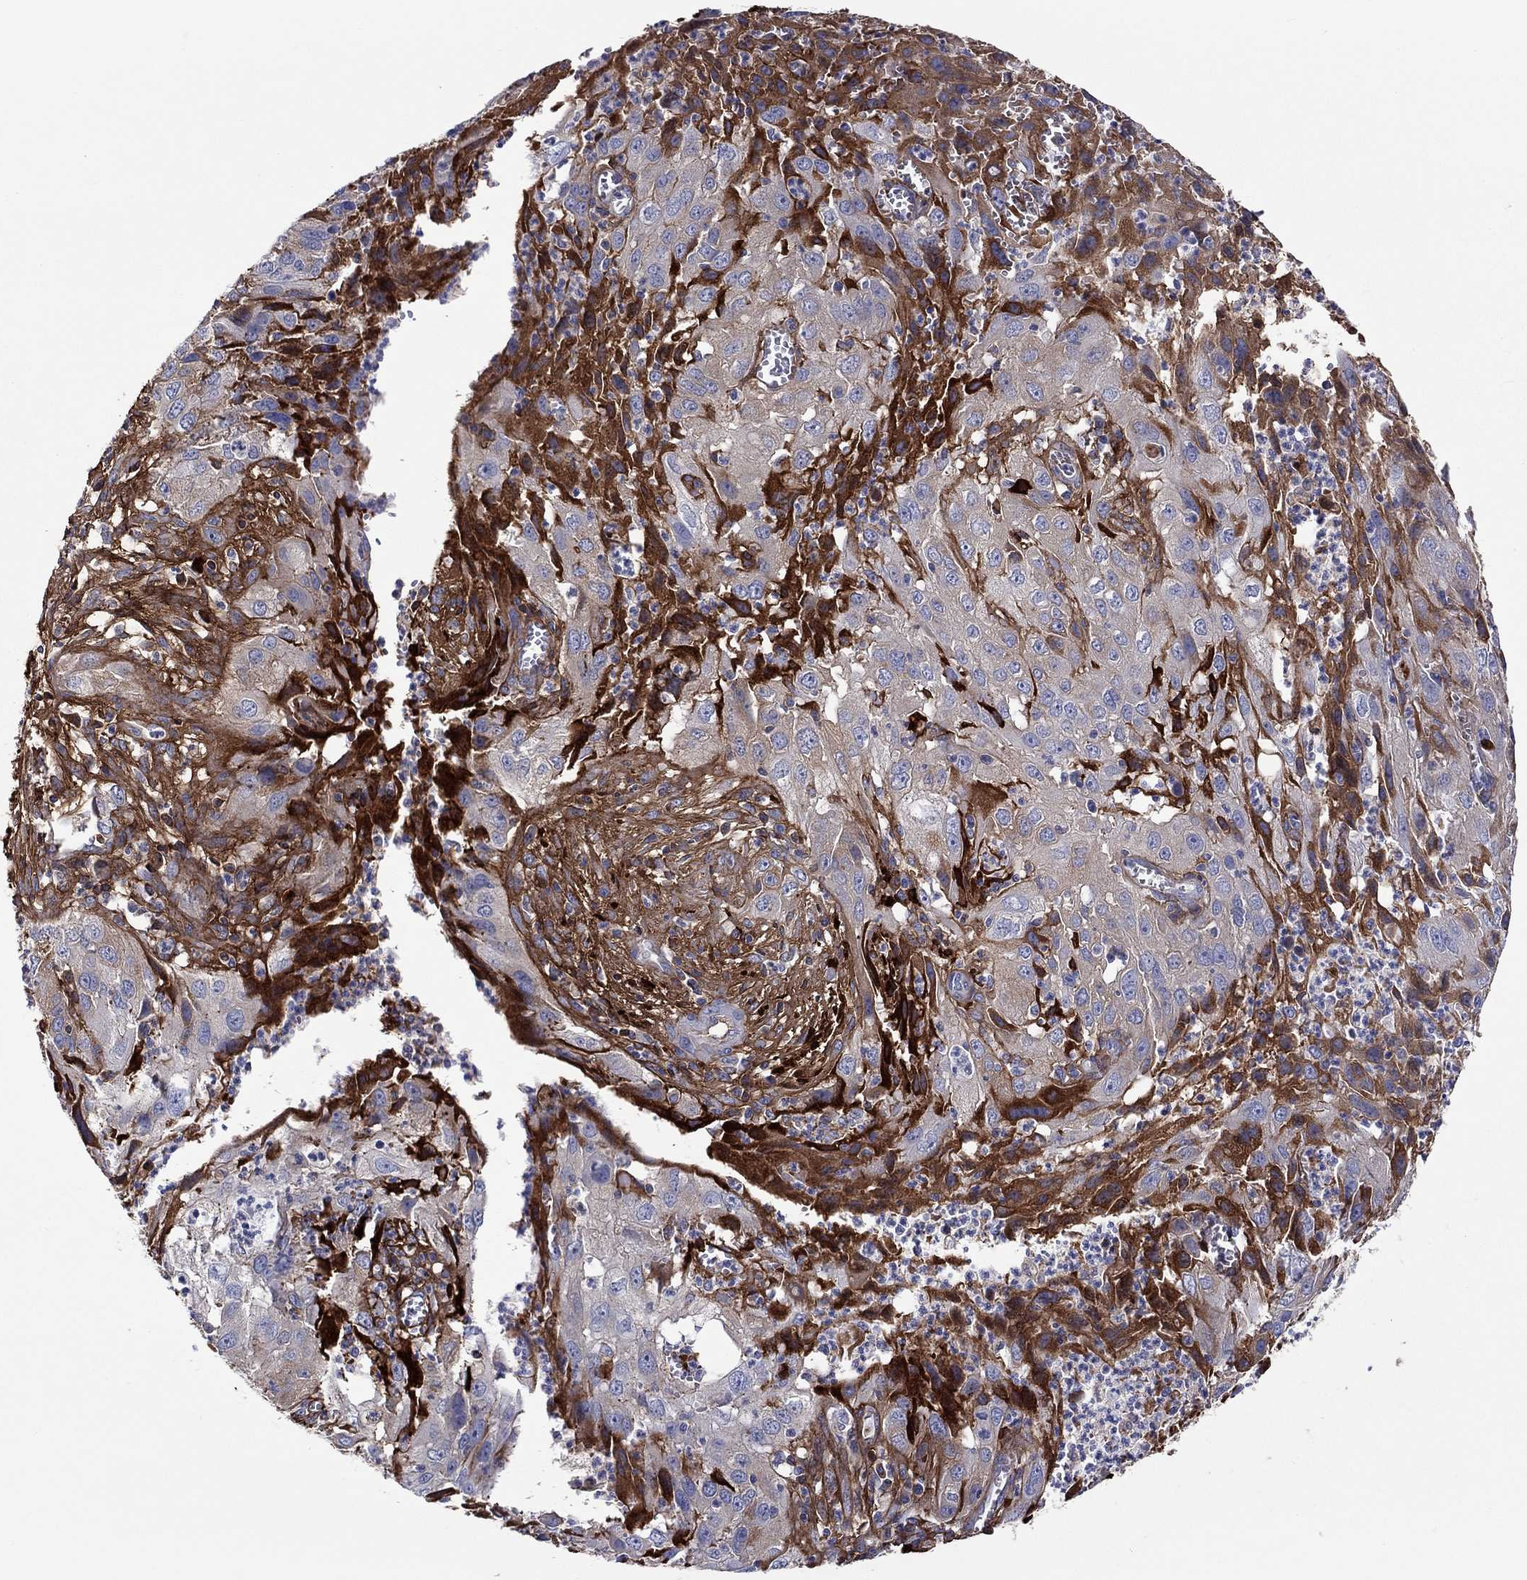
{"staining": {"intensity": "strong", "quantity": "25%-75%", "location": "cytoplasmic/membranous"}, "tissue": "cervical cancer", "cell_type": "Tumor cells", "image_type": "cancer", "snomed": [{"axis": "morphology", "description": "Squamous cell carcinoma, NOS"}, {"axis": "topography", "description": "Cervix"}], "caption": "A brown stain labels strong cytoplasmic/membranous expression of a protein in human cervical cancer tumor cells.", "gene": "TGFBI", "patient": {"sex": "female", "age": 32}}